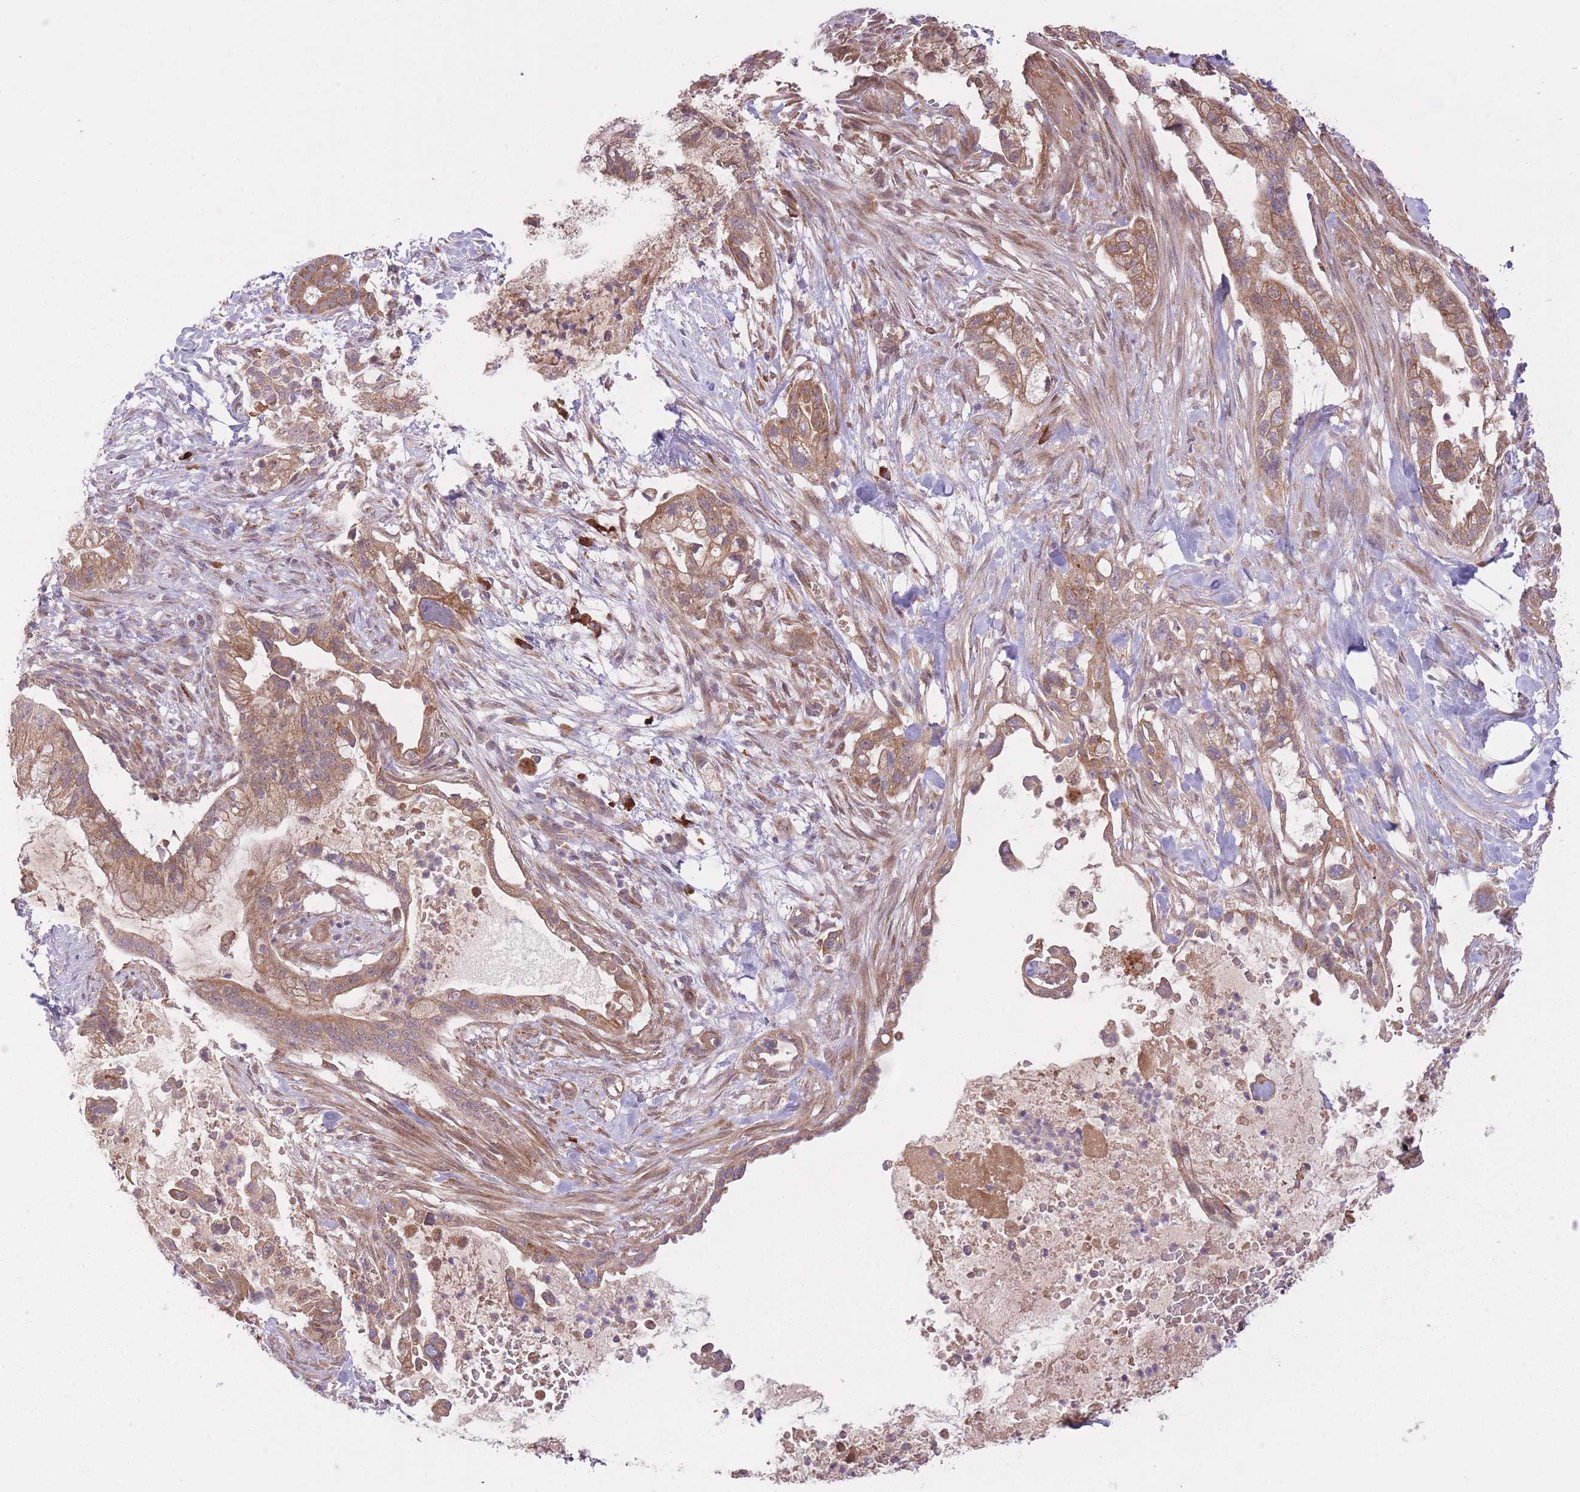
{"staining": {"intensity": "moderate", "quantity": ">75%", "location": "cytoplasmic/membranous"}, "tissue": "pancreatic cancer", "cell_type": "Tumor cells", "image_type": "cancer", "snomed": [{"axis": "morphology", "description": "Adenocarcinoma, NOS"}, {"axis": "topography", "description": "Pancreas"}], "caption": "The histopathology image demonstrates immunohistochemical staining of pancreatic cancer. There is moderate cytoplasmic/membranous staining is present in about >75% of tumor cells. (brown staining indicates protein expression, while blue staining denotes nuclei).", "gene": "POLR3F", "patient": {"sex": "male", "age": 44}}